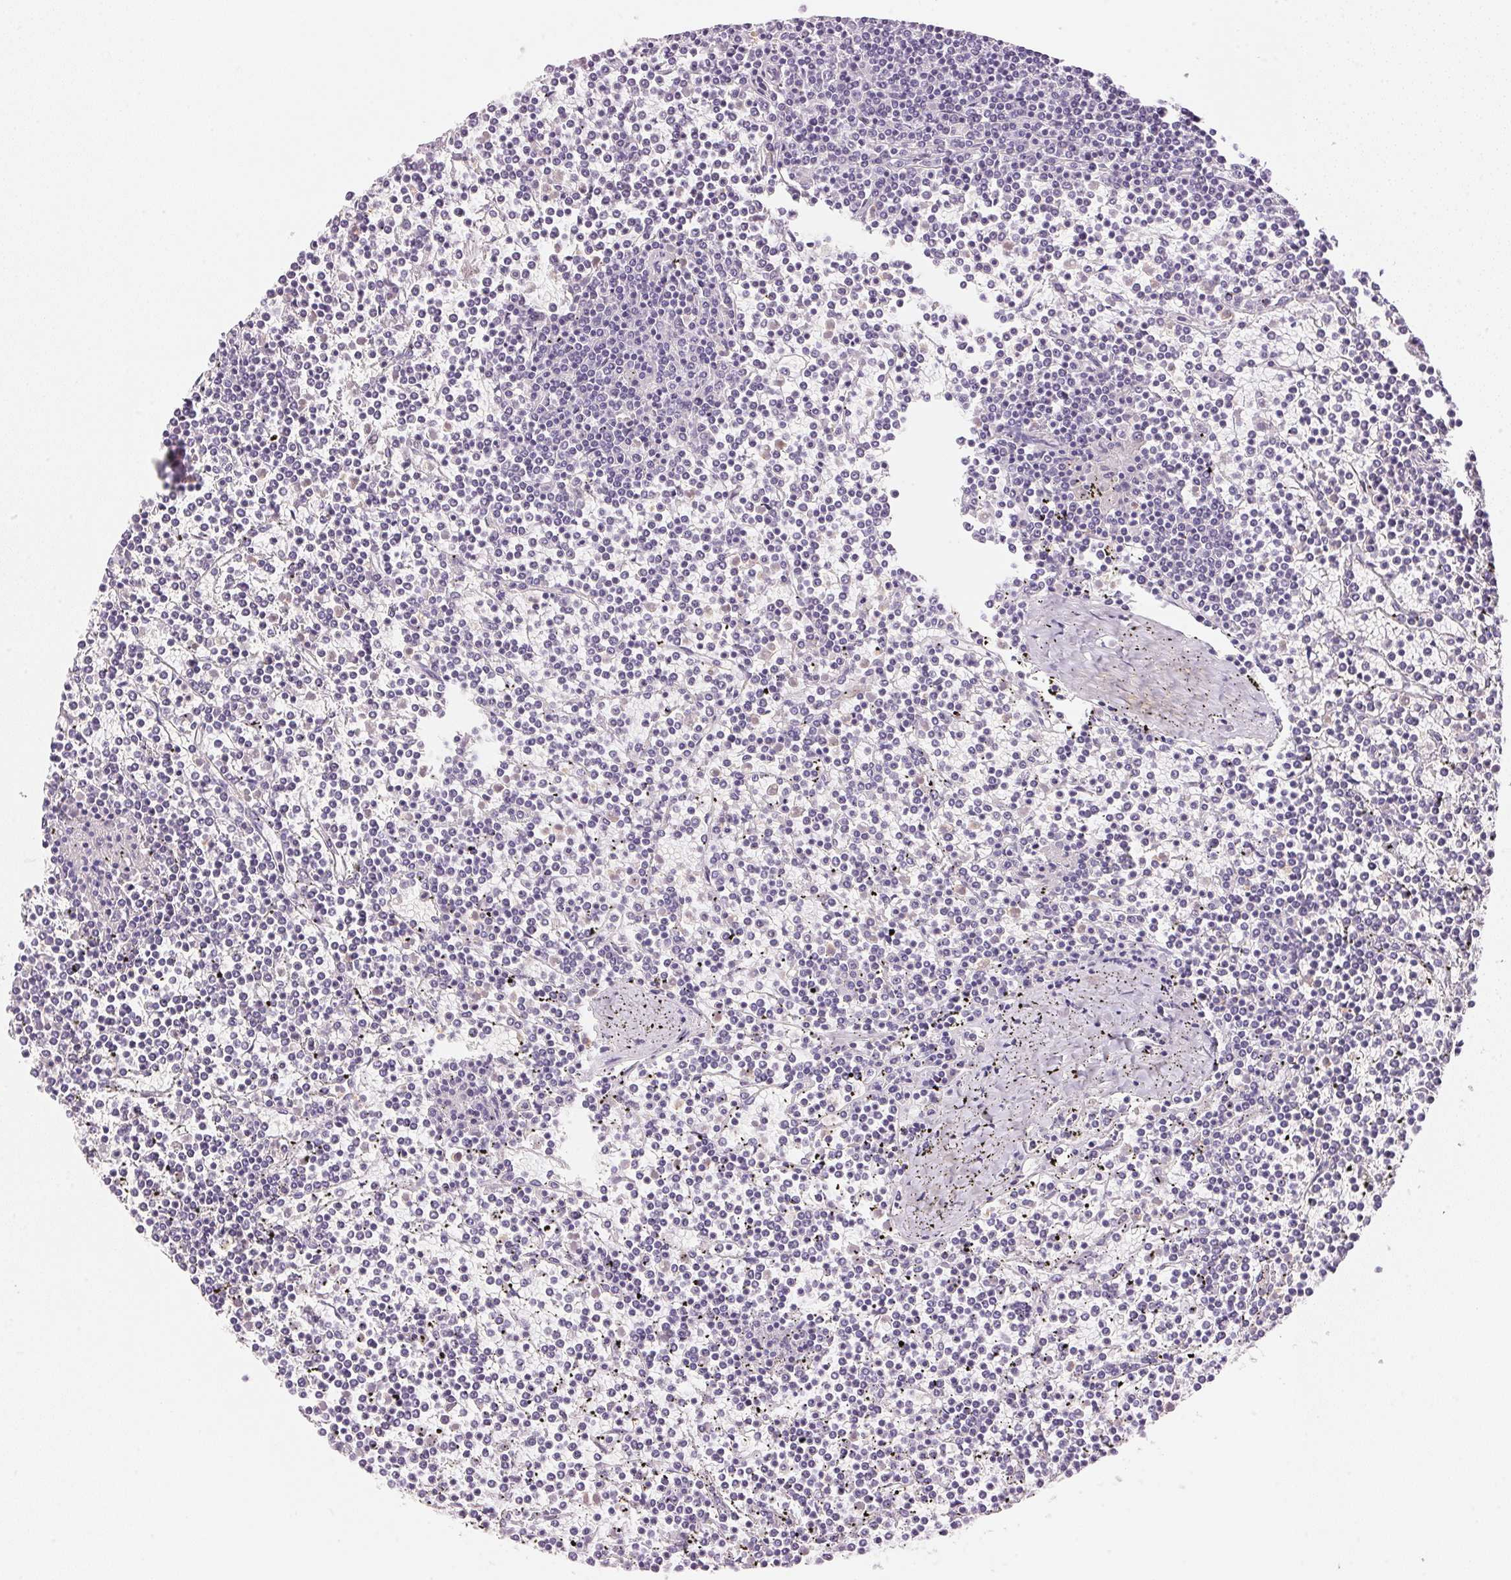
{"staining": {"intensity": "negative", "quantity": "none", "location": "none"}, "tissue": "lymphoma", "cell_type": "Tumor cells", "image_type": "cancer", "snomed": [{"axis": "morphology", "description": "Malignant lymphoma, non-Hodgkin's type, Low grade"}, {"axis": "topography", "description": "Spleen"}], "caption": "IHC histopathology image of neoplastic tissue: malignant lymphoma, non-Hodgkin's type (low-grade) stained with DAB demonstrates no significant protein positivity in tumor cells.", "gene": "SMTN", "patient": {"sex": "female", "age": 19}}